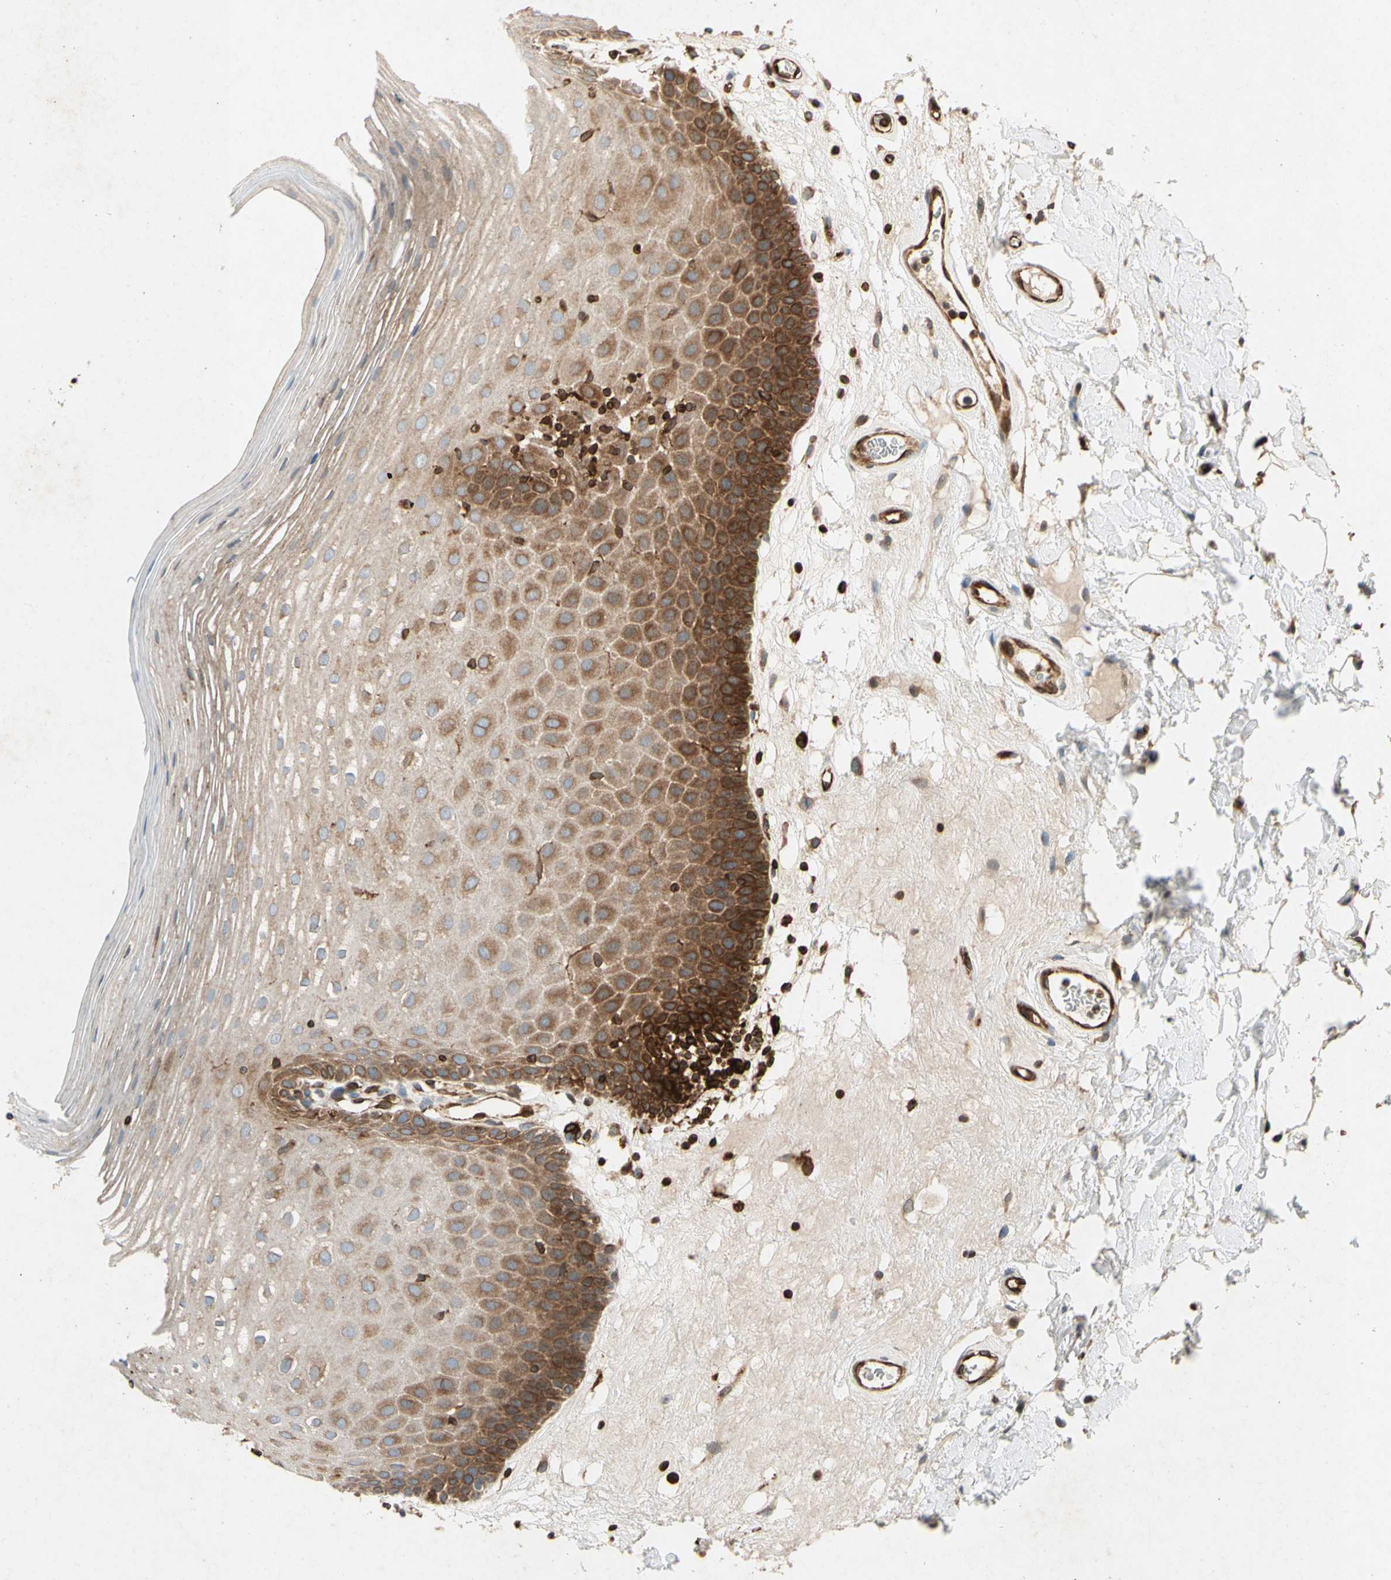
{"staining": {"intensity": "strong", "quantity": ">75%", "location": "cytoplasmic/membranous"}, "tissue": "oral mucosa", "cell_type": "Squamous epithelial cells", "image_type": "normal", "snomed": [{"axis": "morphology", "description": "Normal tissue, NOS"}, {"axis": "morphology", "description": "Squamous cell carcinoma, NOS"}, {"axis": "topography", "description": "Skeletal muscle"}, {"axis": "topography", "description": "Oral tissue"}], "caption": "A brown stain labels strong cytoplasmic/membranous staining of a protein in squamous epithelial cells of benign human oral mucosa. Using DAB (3,3'-diaminobenzidine) (brown) and hematoxylin (blue) stains, captured at high magnification using brightfield microscopy.", "gene": "TAPBP", "patient": {"sex": "male", "age": 71}}